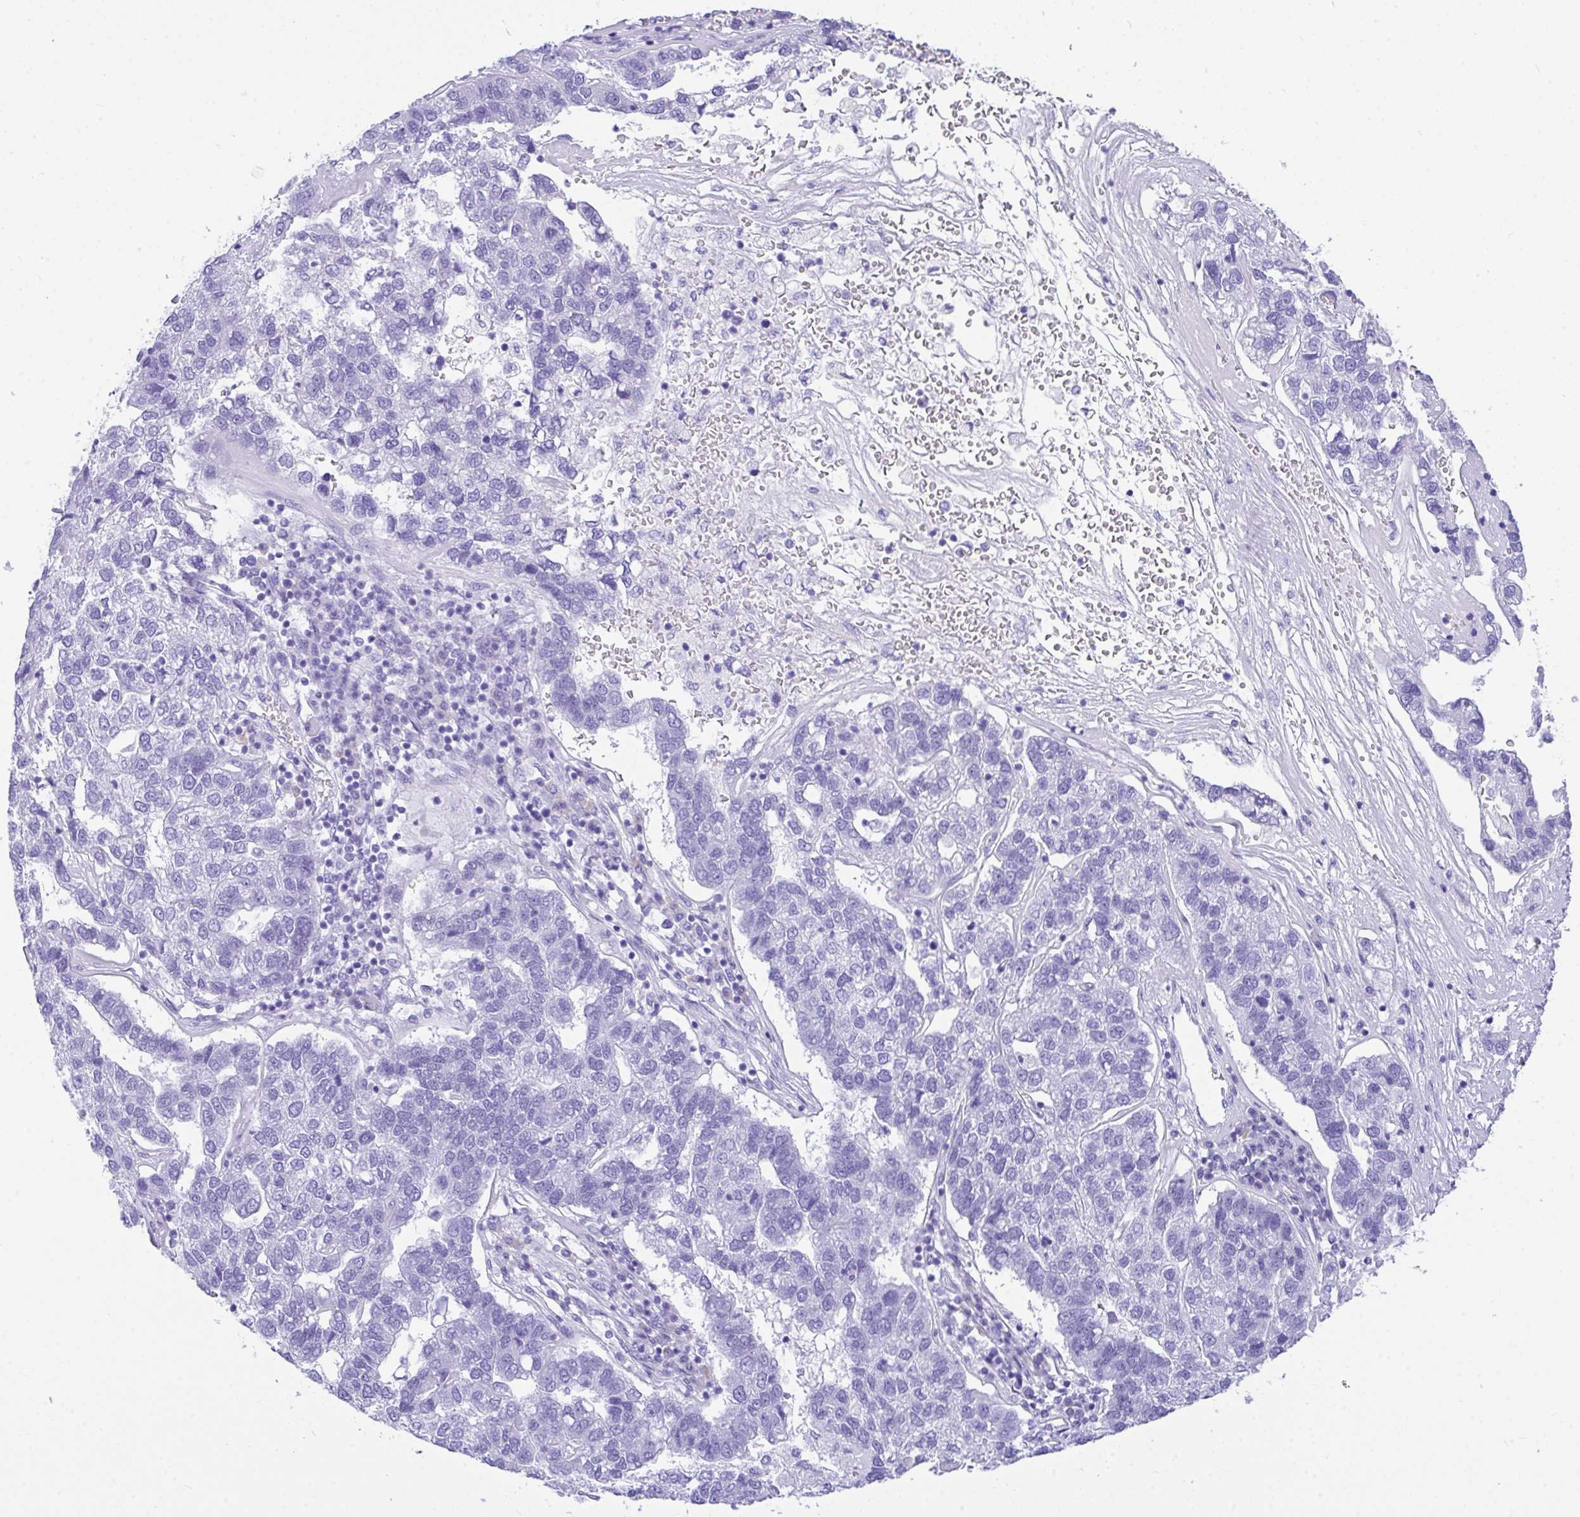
{"staining": {"intensity": "negative", "quantity": "none", "location": "none"}, "tissue": "pancreatic cancer", "cell_type": "Tumor cells", "image_type": "cancer", "snomed": [{"axis": "morphology", "description": "Adenocarcinoma, NOS"}, {"axis": "topography", "description": "Pancreas"}], "caption": "An immunohistochemistry histopathology image of pancreatic adenocarcinoma is shown. There is no staining in tumor cells of pancreatic adenocarcinoma.", "gene": "BEST4", "patient": {"sex": "female", "age": 61}}